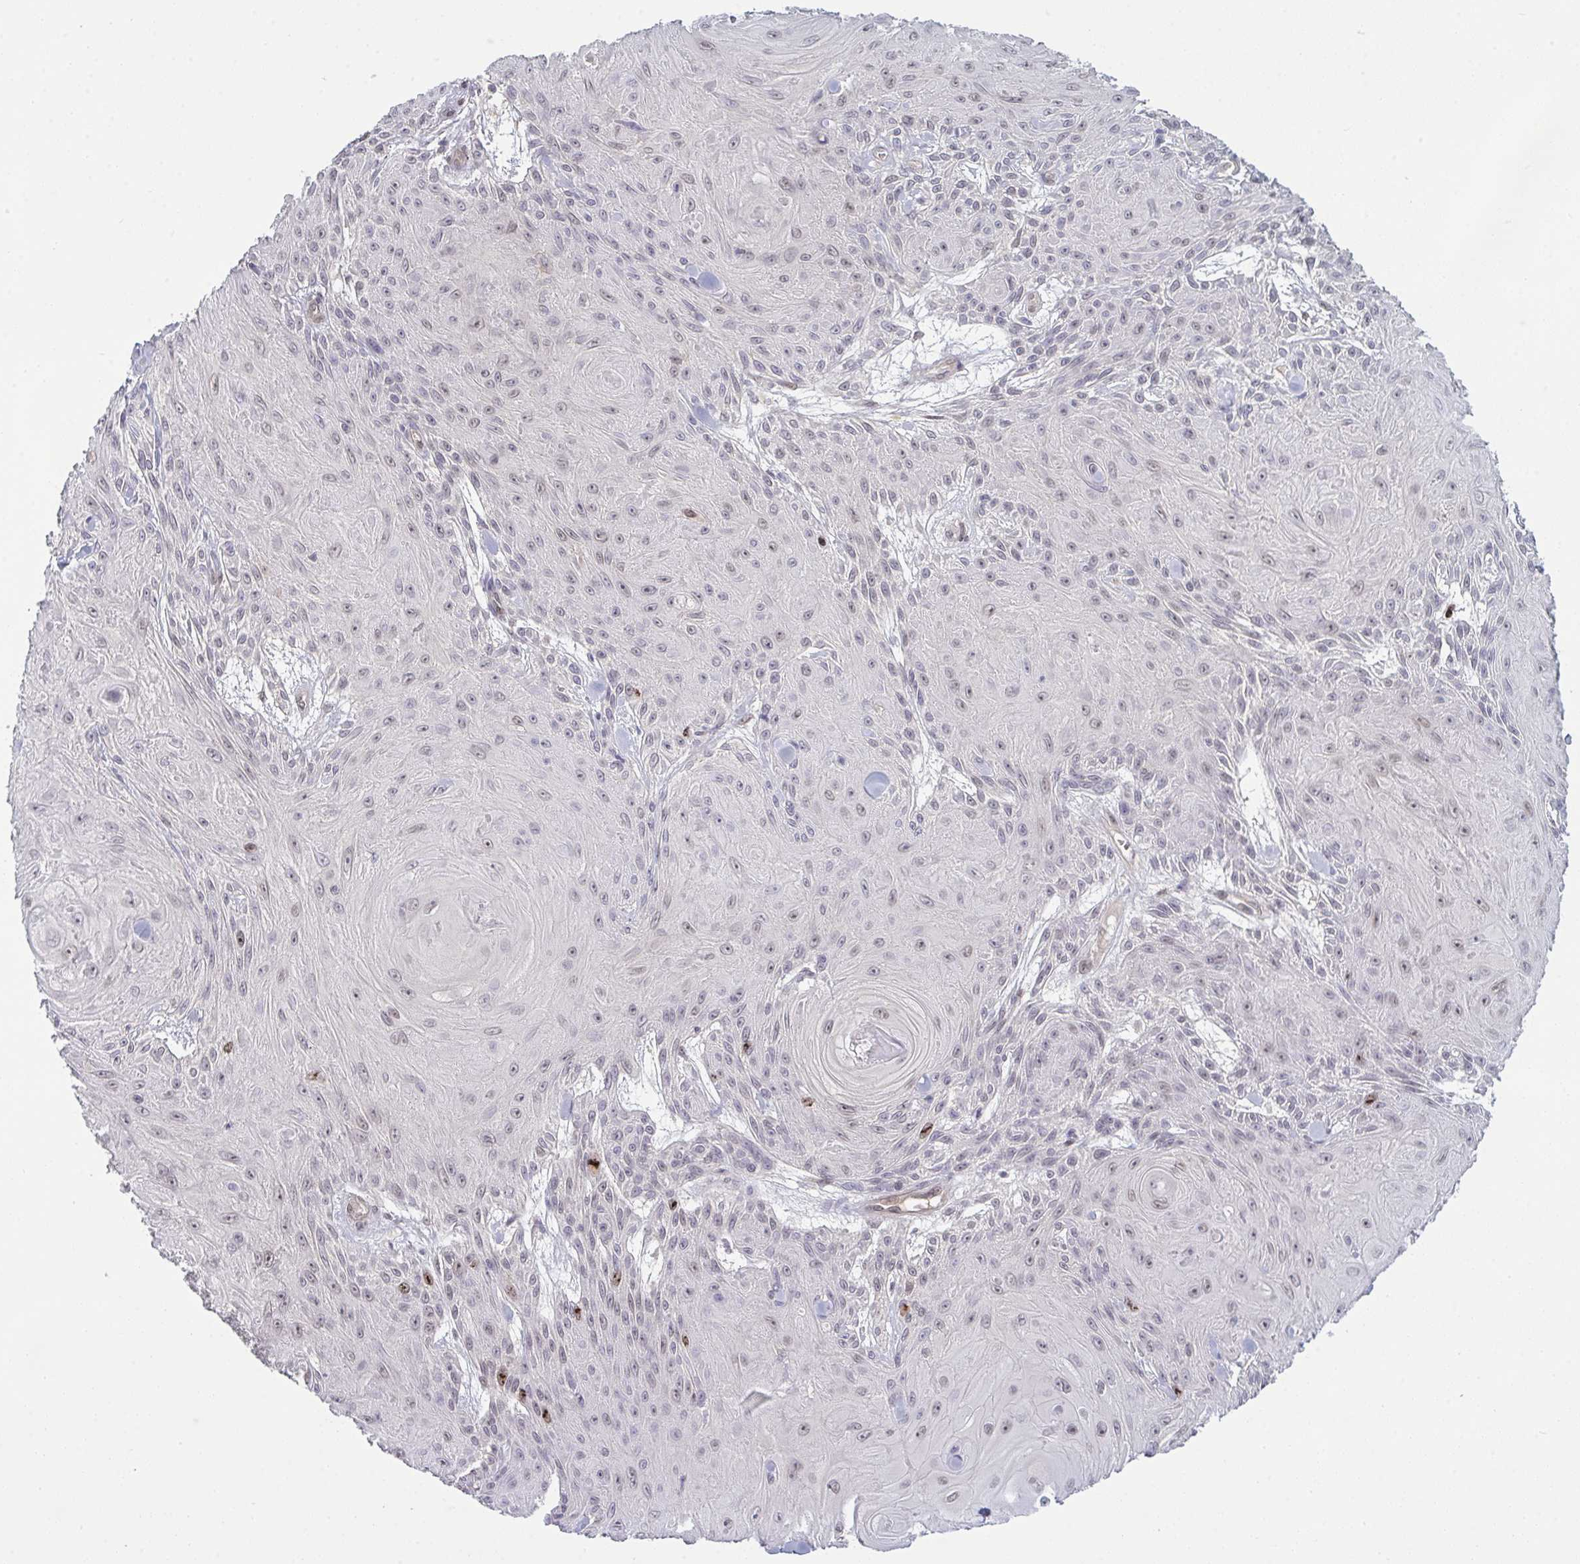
{"staining": {"intensity": "strong", "quantity": "<25%", "location": "nuclear"}, "tissue": "skin cancer", "cell_type": "Tumor cells", "image_type": "cancer", "snomed": [{"axis": "morphology", "description": "Squamous cell carcinoma, NOS"}, {"axis": "topography", "description": "Skin"}], "caption": "A medium amount of strong nuclear positivity is seen in approximately <25% of tumor cells in skin cancer tissue. (DAB (3,3'-diaminobenzidine) = brown stain, brightfield microscopy at high magnification).", "gene": "SETD7", "patient": {"sex": "male", "age": 88}}